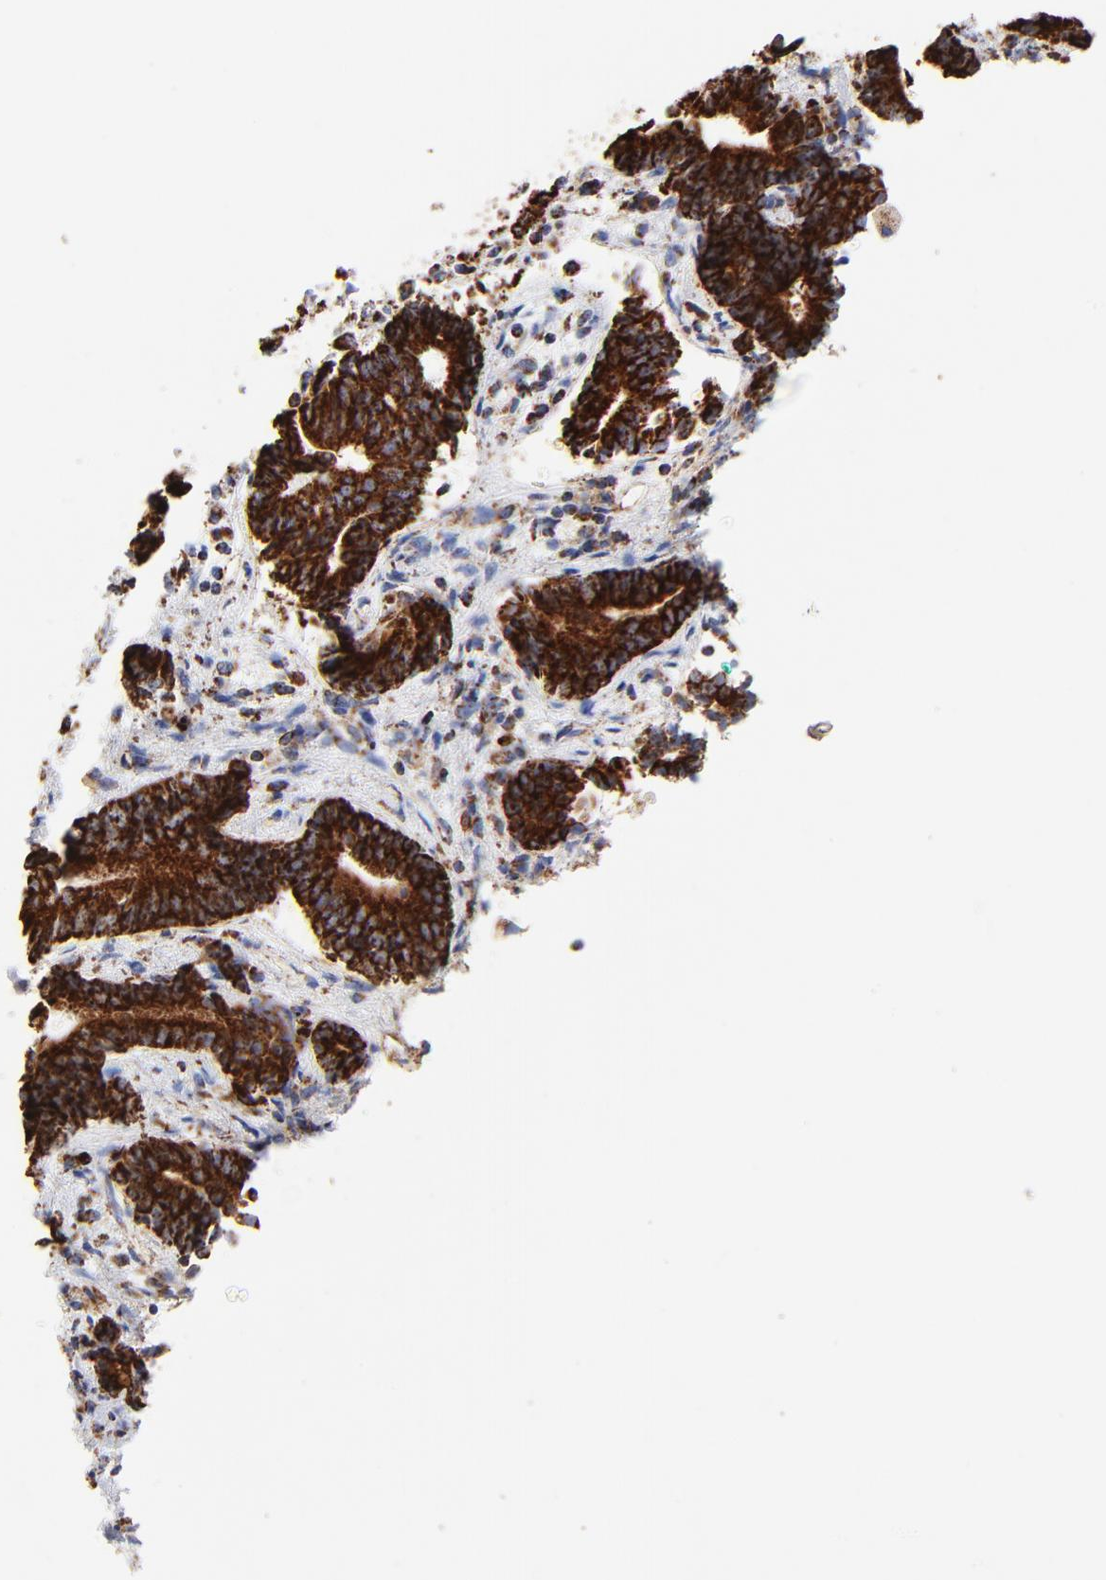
{"staining": {"intensity": "strong", "quantity": ">75%", "location": "cytoplasmic/membranous"}, "tissue": "liver cancer", "cell_type": "Tumor cells", "image_type": "cancer", "snomed": [{"axis": "morphology", "description": "Cholangiocarcinoma"}, {"axis": "topography", "description": "Liver"}], "caption": "Liver cholangiocarcinoma was stained to show a protein in brown. There is high levels of strong cytoplasmic/membranous expression in approximately >75% of tumor cells.", "gene": "PHB1", "patient": {"sex": "male", "age": 57}}